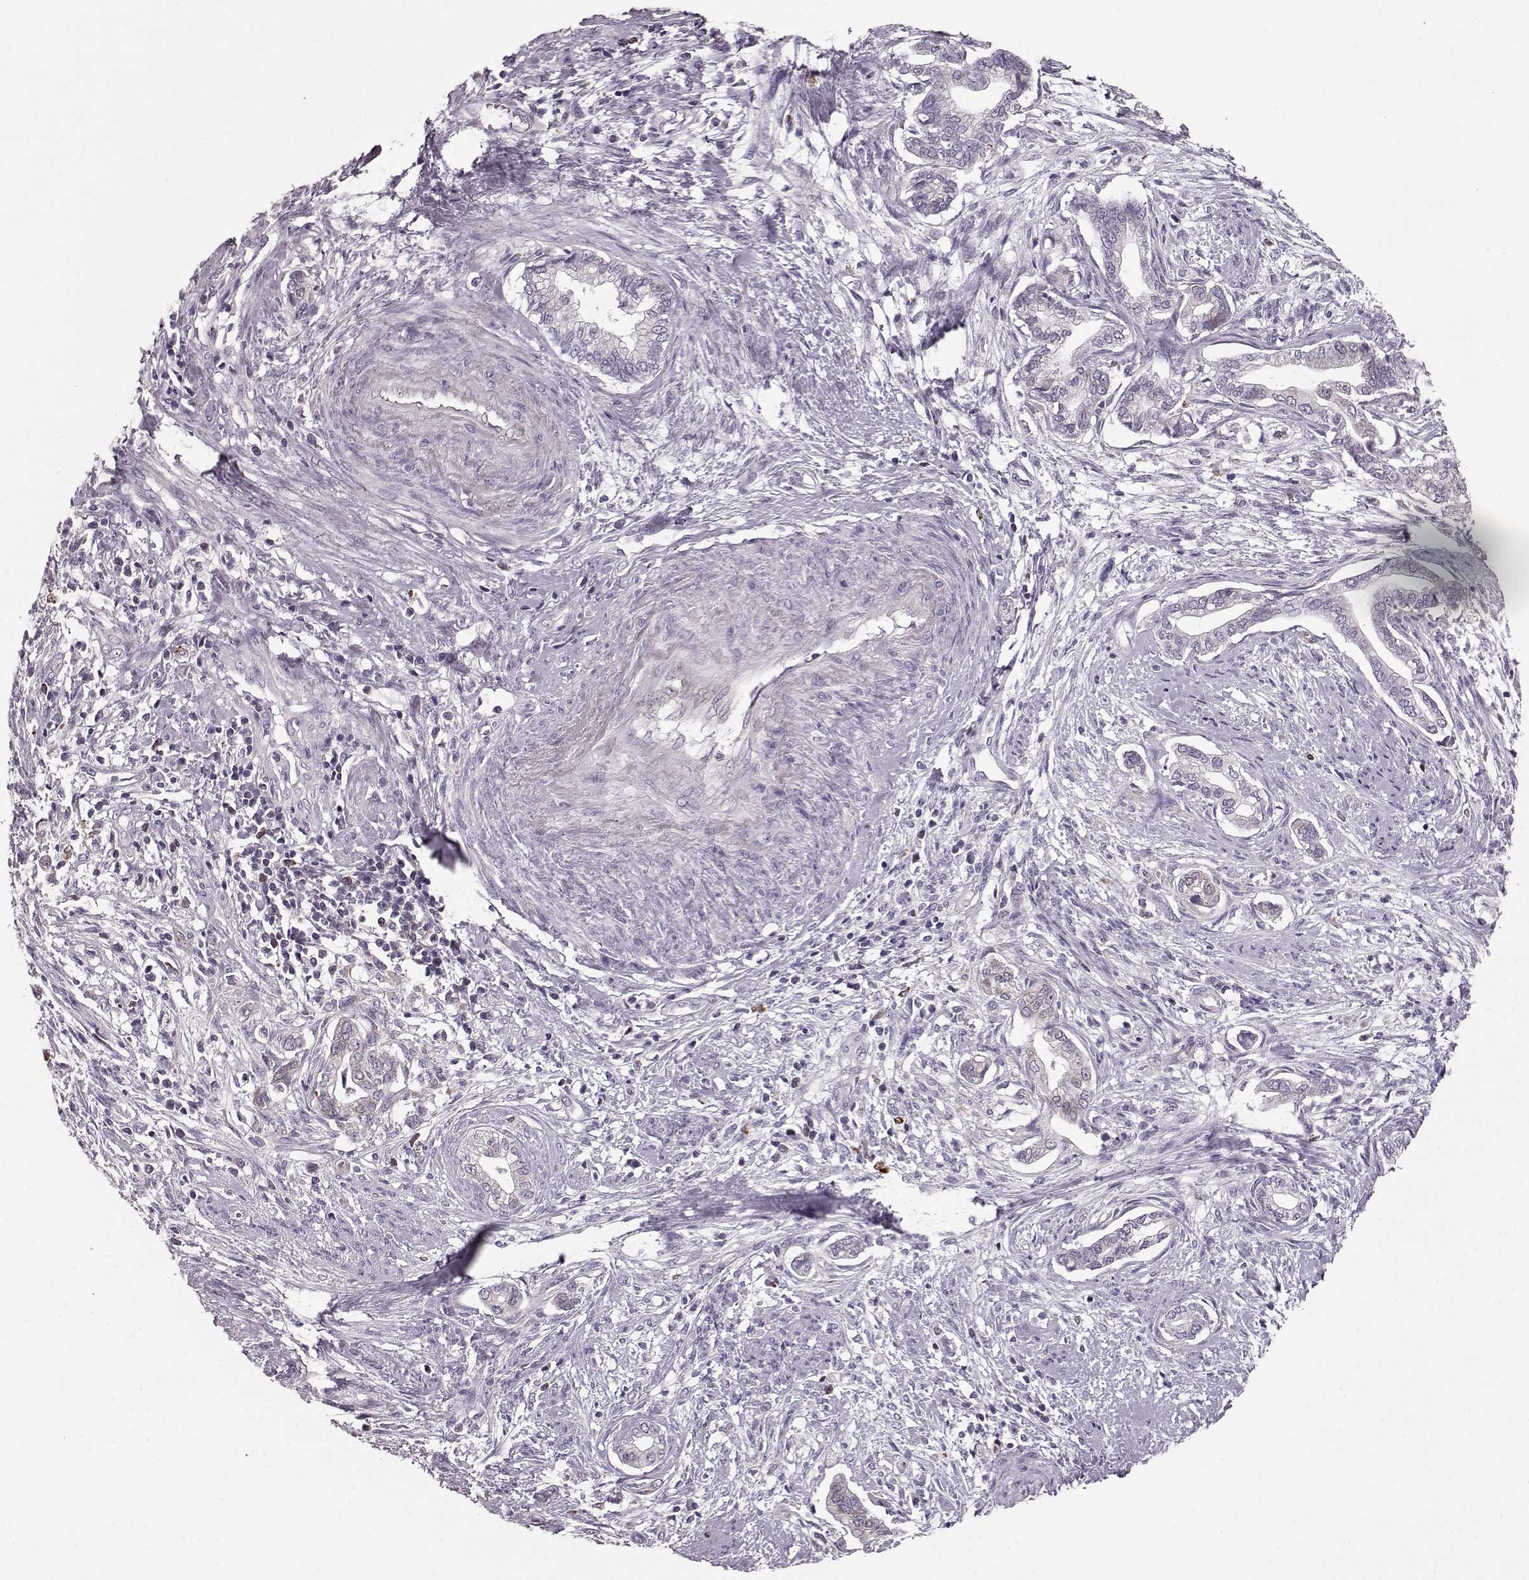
{"staining": {"intensity": "negative", "quantity": "none", "location": "none"}, "tissue": "cervical cancer", "cell_type": "Tumor cells", "image_type": "cancer", "snomed": [{"axis": "morphology", "description": "Adenocarcinoma, NOS"}, {"axis": "topography", "description": "Cervix"}], "caption": "Immunohistochemistry of human adenocarcinoma (cervical) exhibits no positivity in tumor cells. Nuclei are stained in blue.", "gene": "ELOVL5", "patient": {"sex": "female", "age": 62}}